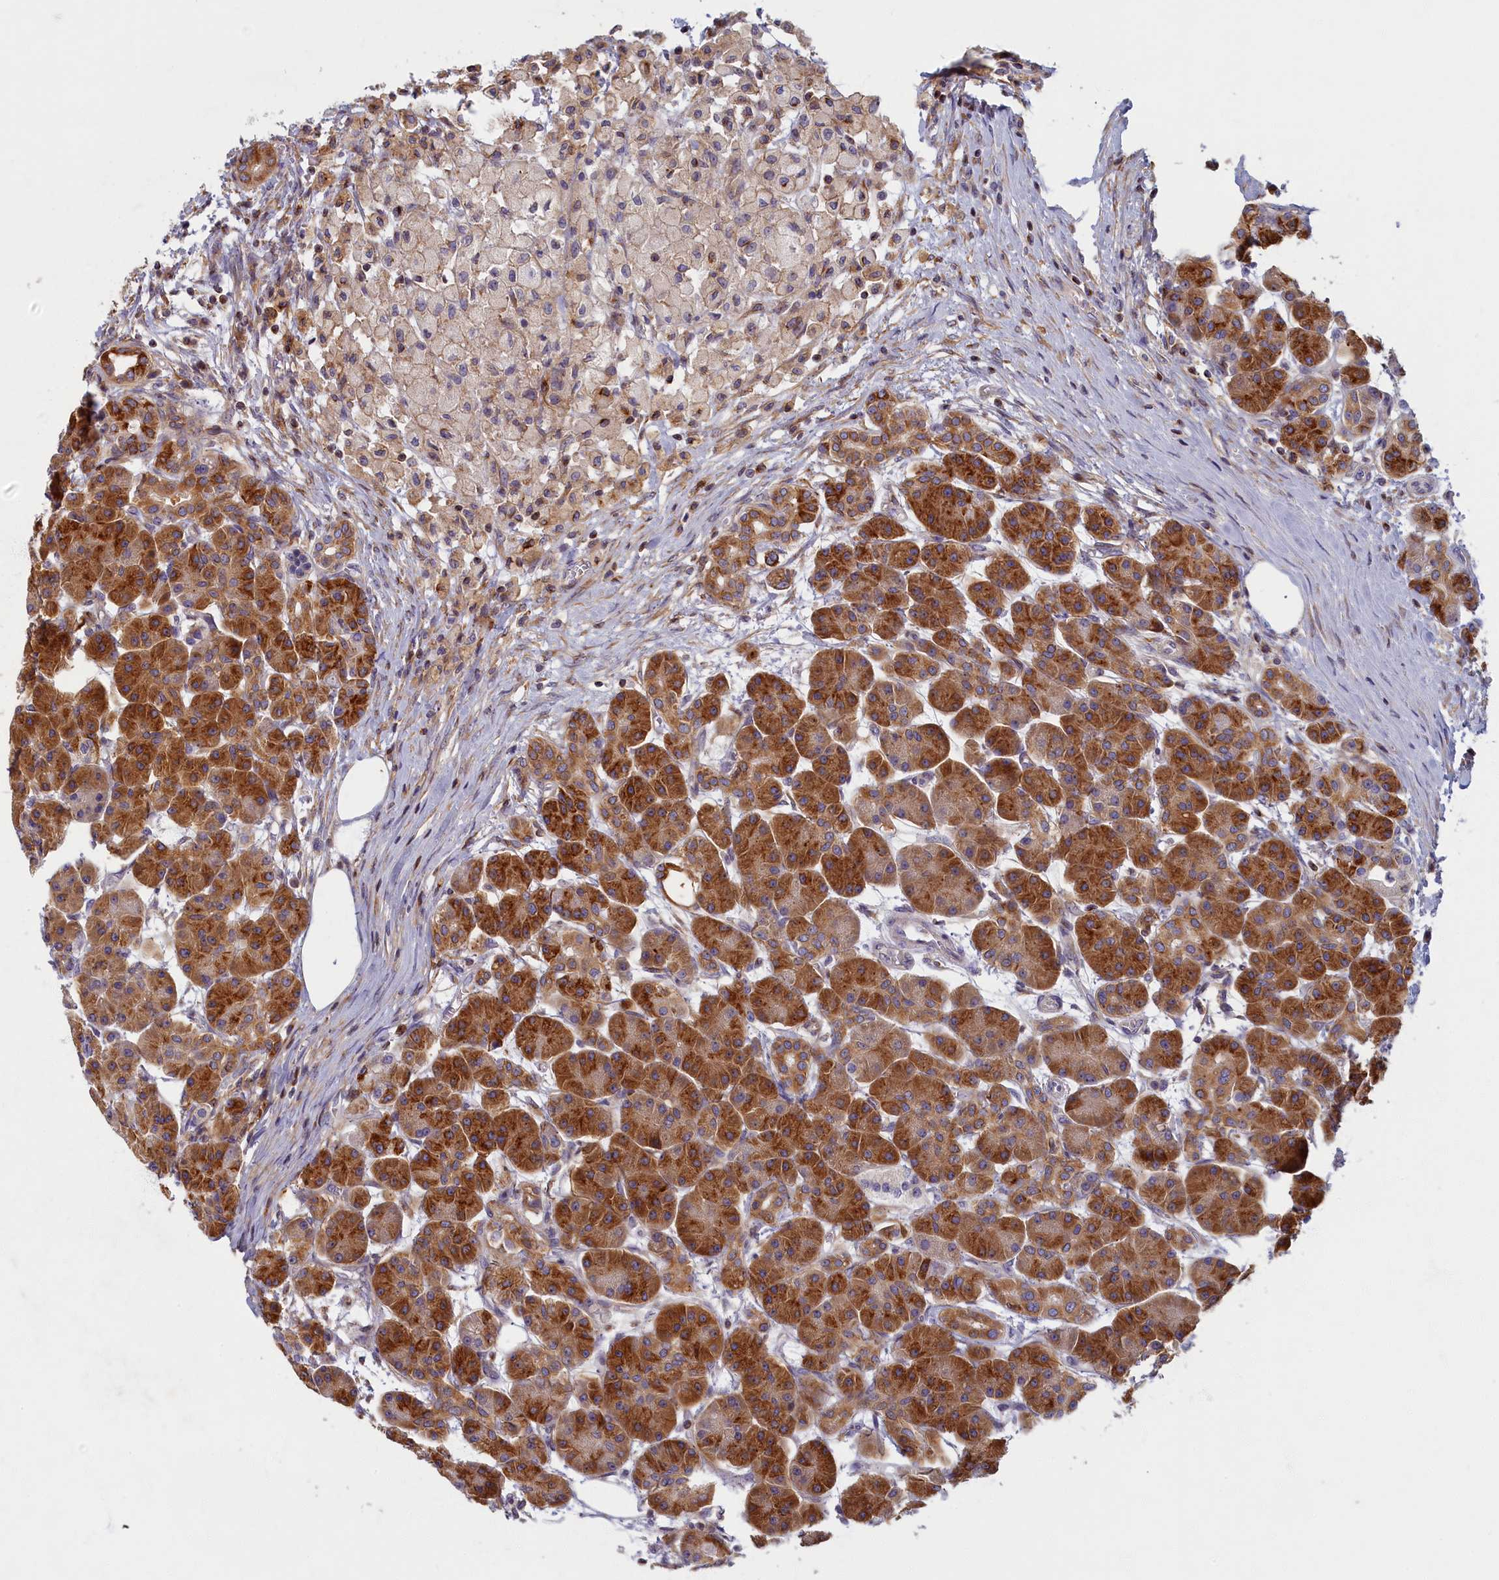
{"staining": {"intensity": "strong", "quantity": ">75%", "location": "cytoplasmic/membranous"}, "tissue": "pancreas", "cell_type": "Exocrine glandular cells", "image_type": "normal", "snomed": [{"axis": "morphology", "description": "Normal tissue, NOS"}, {"axis": "topography", "description": "Pancreas"}], "caption": "IHC (DAB (3,3'-diaminobenzidine)) staining of benign pancreas shows strong cytoplasmic/membranous protein positivity in about >75% of exocrine glandular cells.", "gene": "NOL10", "patient": {"sex": "male", "age": 63}}